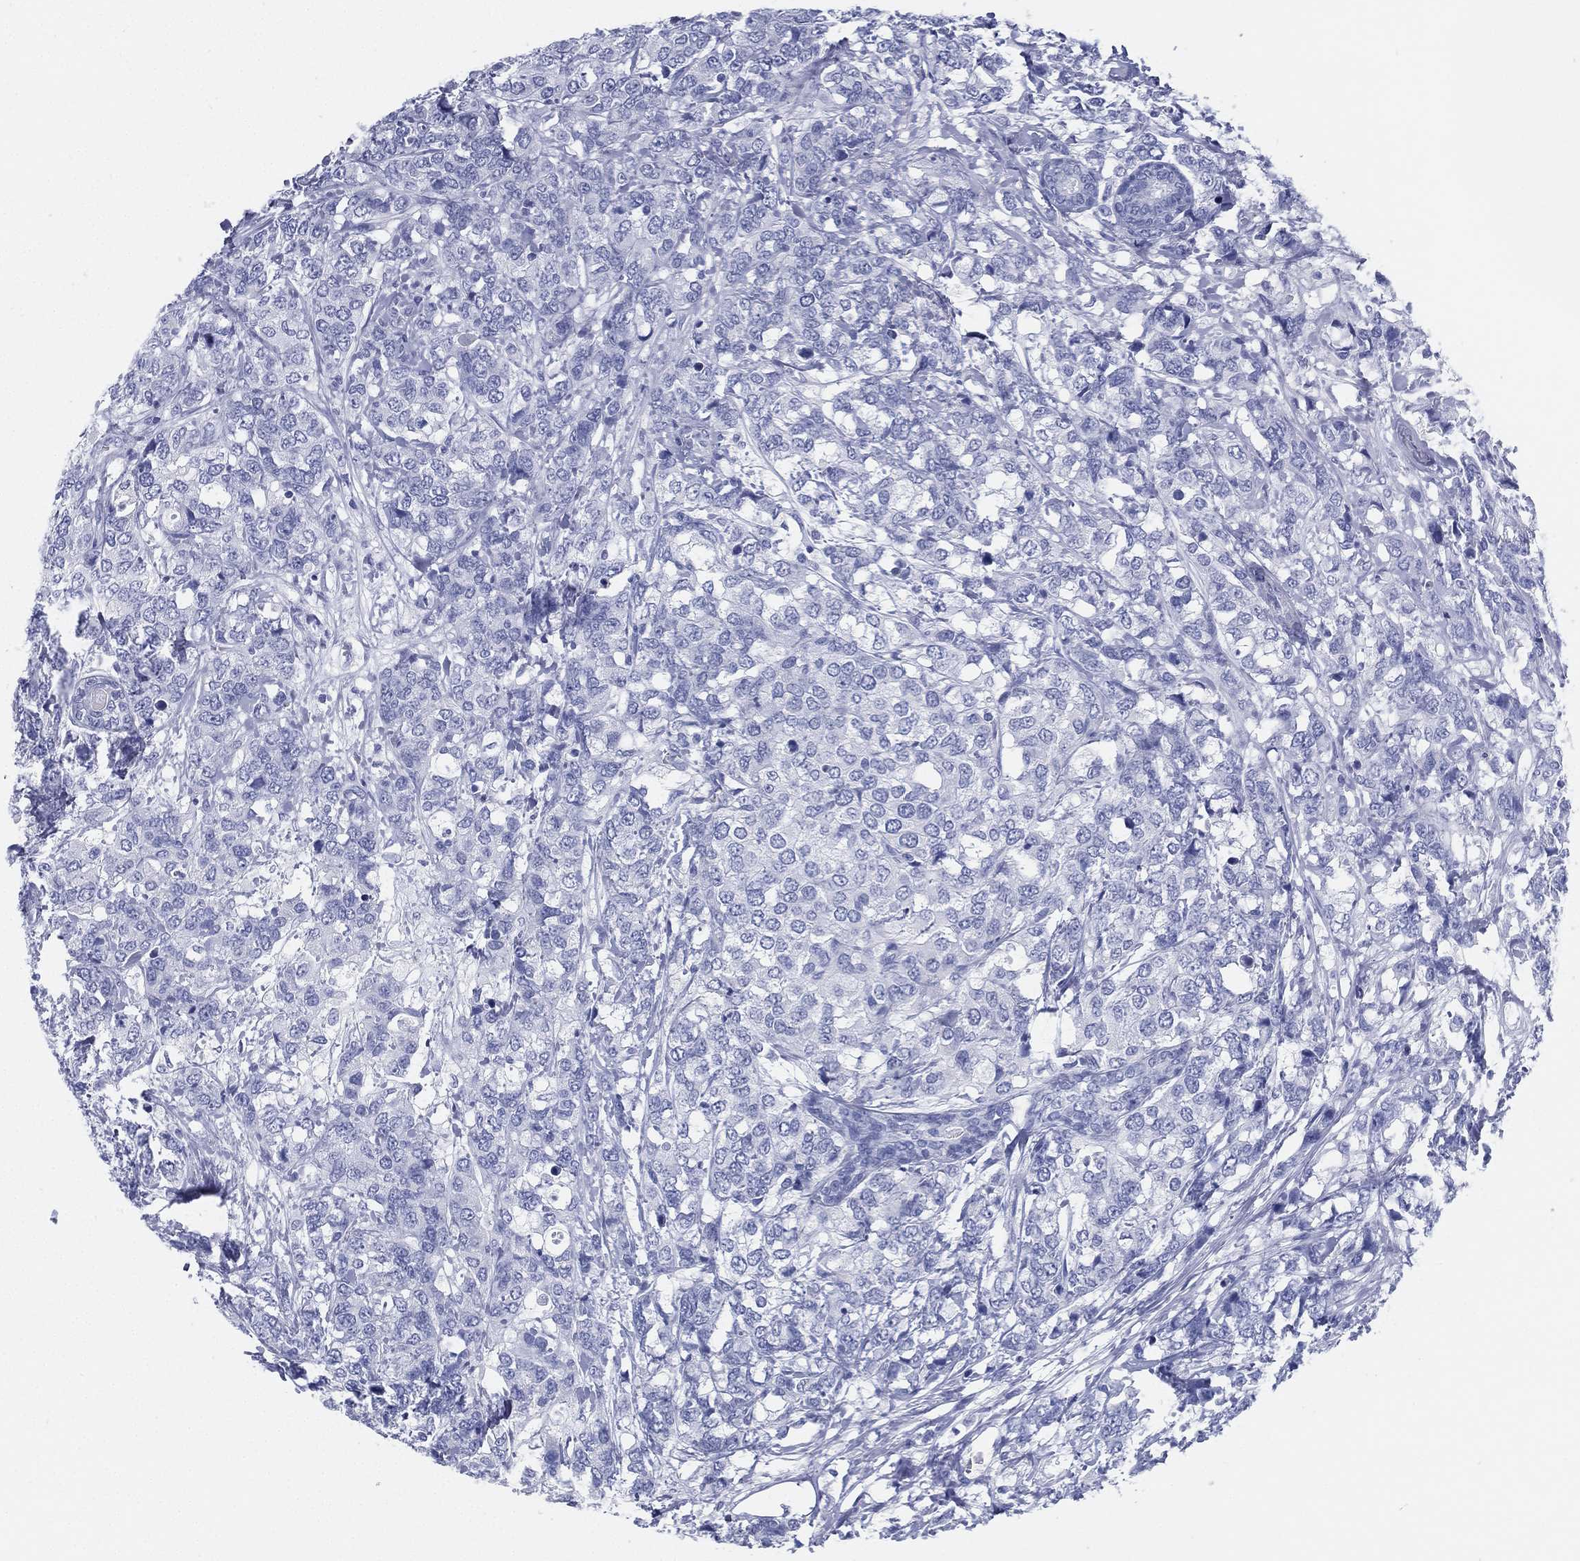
{"staining": {"intensity": "negative", "quantity": "none", "location": "none"}, "tissue": "breast cancer", "cell_type": "Tumor cells", "image_type": "cancer", "snomed": [{"axis": "morphology", "description": "Lobular carcinoma"}, {"axis": "topography", "description": "Breast"}], "caption": "This is a image of IHC staining of breast cancer (lobular carcinoma), which shows no staining in tumor cells. (Stains: DAB (3,3'-diaminobenzidine) IHC with hematoxylin counter stain, Microscopy: brightfield microscopy at high magnification).", "gene": "TMEM252", "patient": {"sex": "female", "age": 59}}